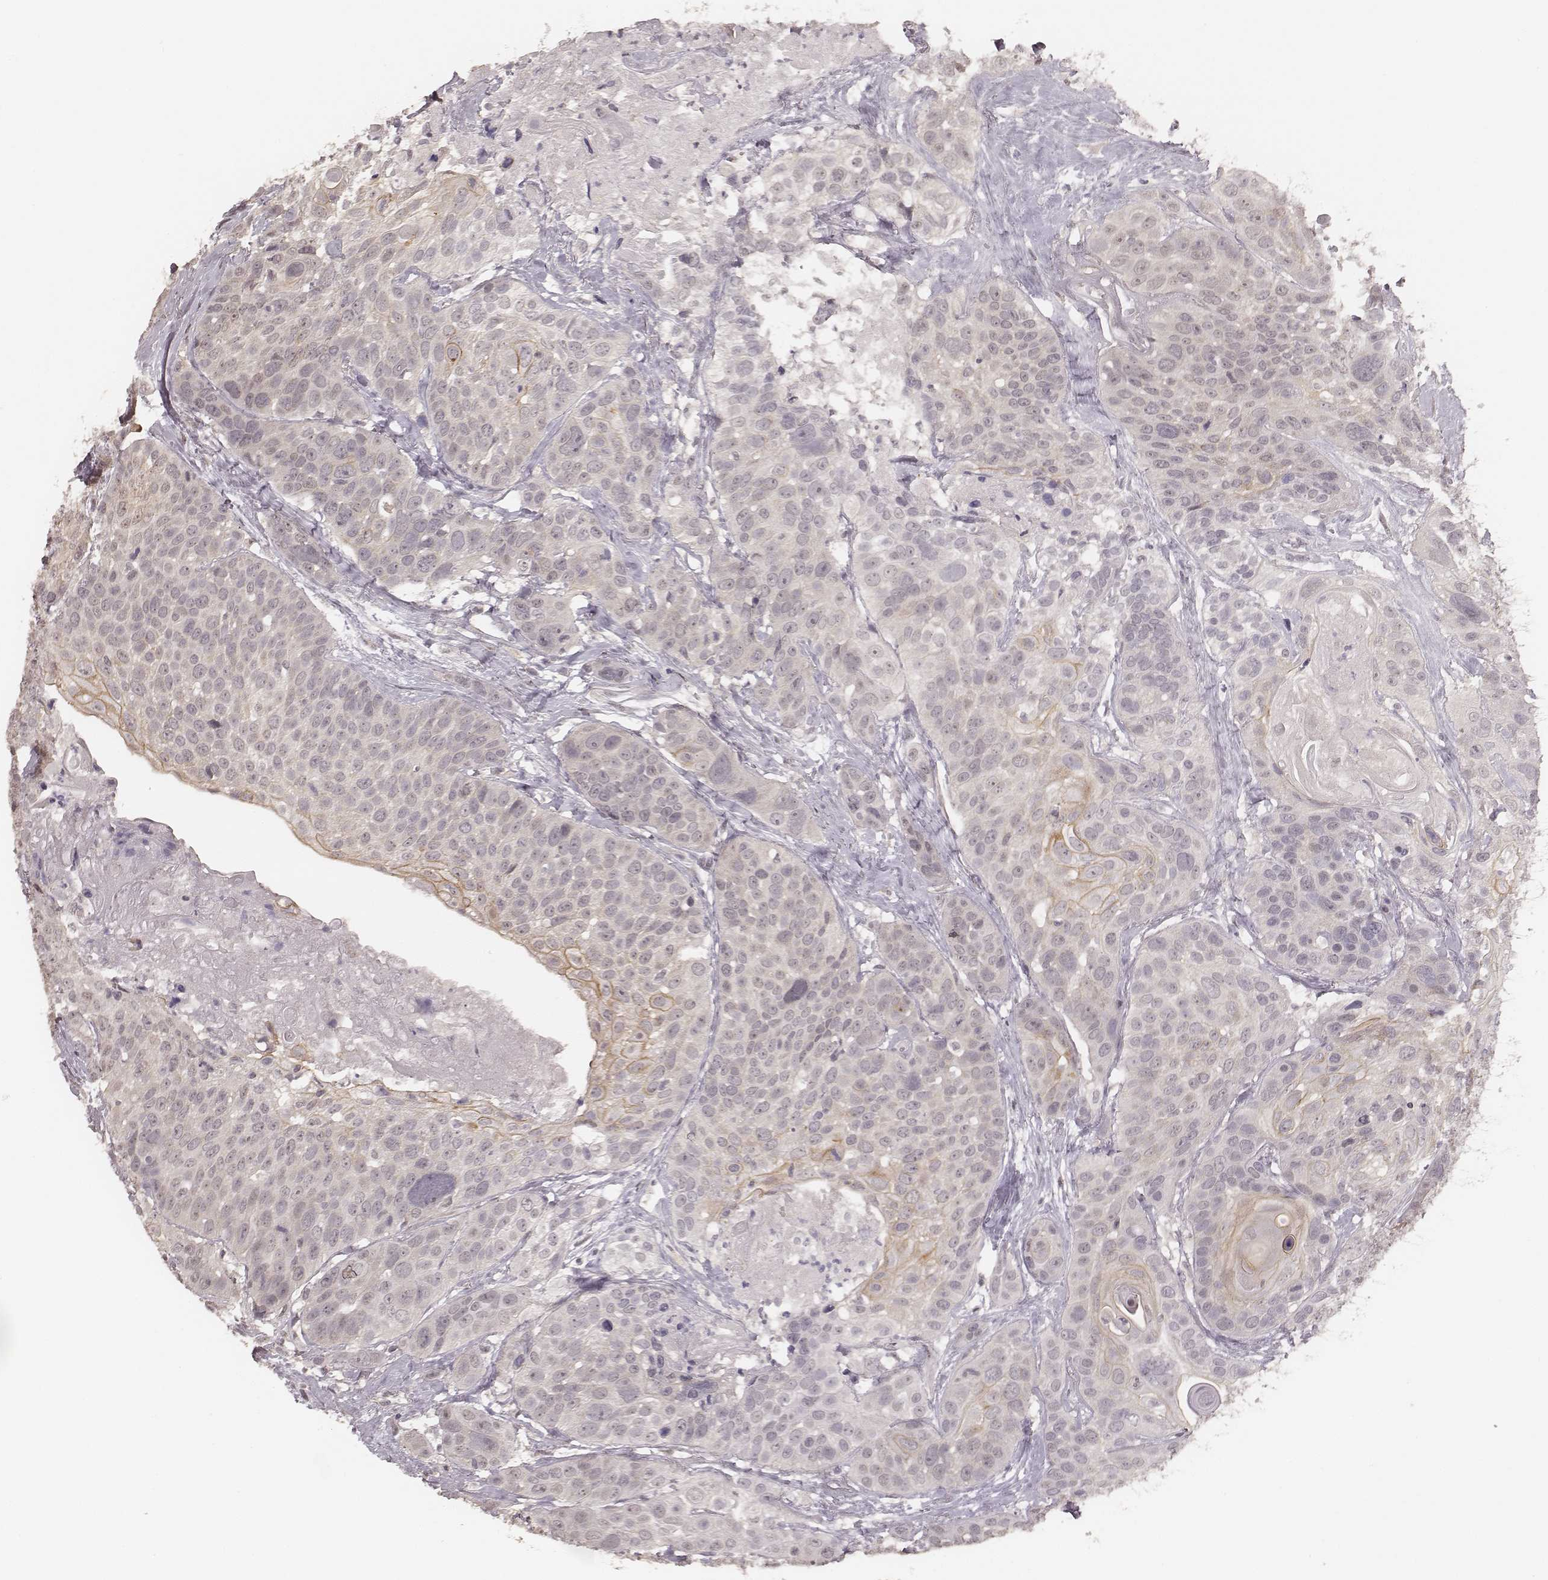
{"staining": {"intensity": "weak", "quantity": "<25%", "location": "cytoplasmic/membranous"}, "tissue": "head and neck cancer", "cell_type": "Tumor cells", "image_type": "cancer", "snomed": [{"axis": "morphology", "description": "Squamous cell carcinoma, NOS"}, {"axis": "topography", "description": "Oral tissue"}, {"axis": "topography", "description": "Head-Neck"}], "caption": "An immunohistochemistry (IHC) micrograph of head and neck cancer is shown. There is no staining in tumor cells of head and neck cancer. Nuclei are stained in blue.", "gene": "LY6K", "patient": {"sex": "male", "age": 56}}